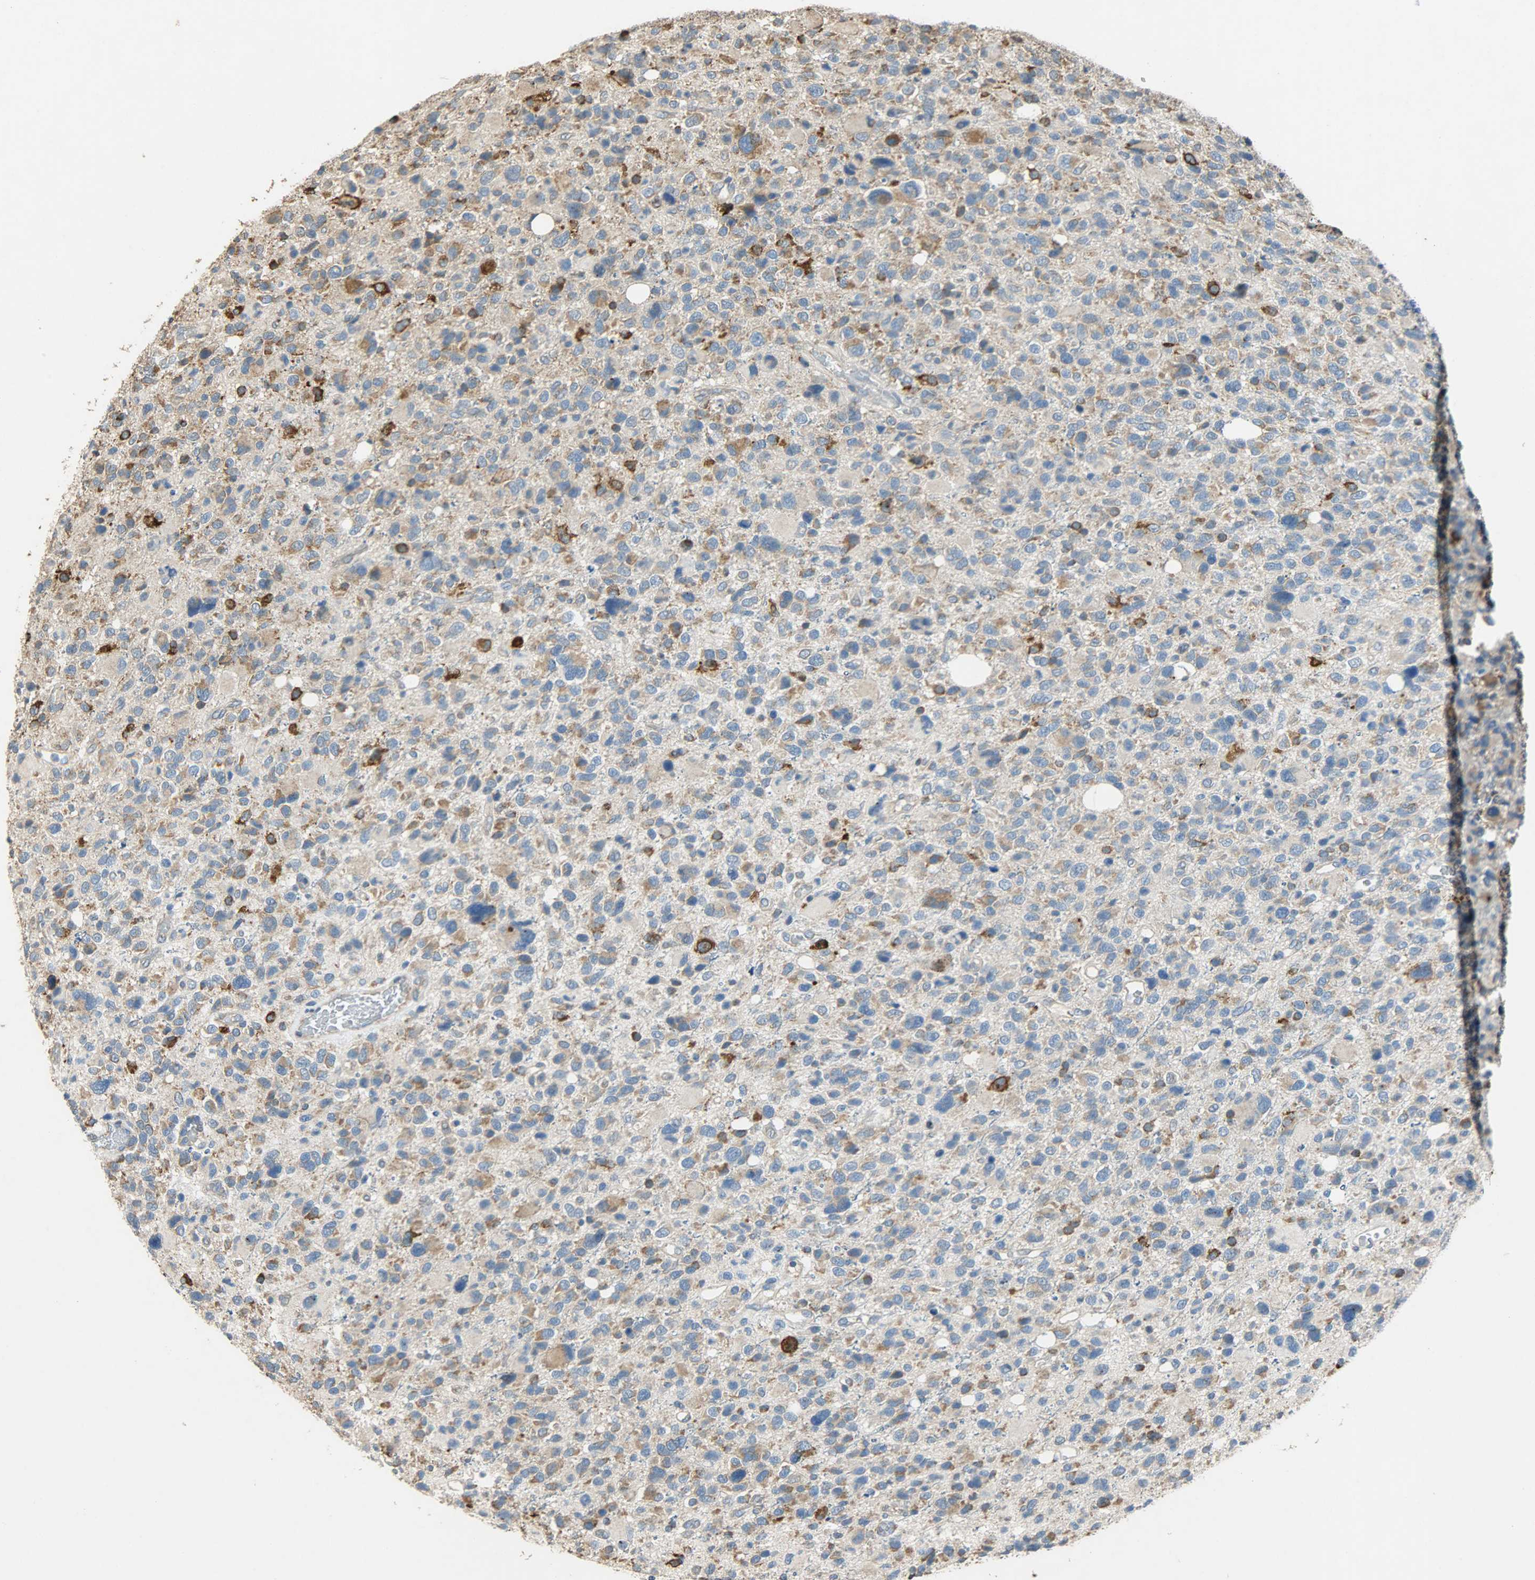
{"staining": {"intensity": "moderate", "quantity": ">75%", "location": "cytoplasmic/membranous"}, "tissue": "glioma", "cell_type": "Tumor cells", "image_type": "cancer", "snomed": [{"axis": "morphology", "description": "Glioma, malignant, High grade"}, {"axis": "topography", "description": "Brain"}], "caption": "Glioma stained for a protein exhibits moderate cytoplasmic/membranous positivity in tumor cells.", "gene": "HSPA5", "patient": {"sex": "male", "age": 48}}